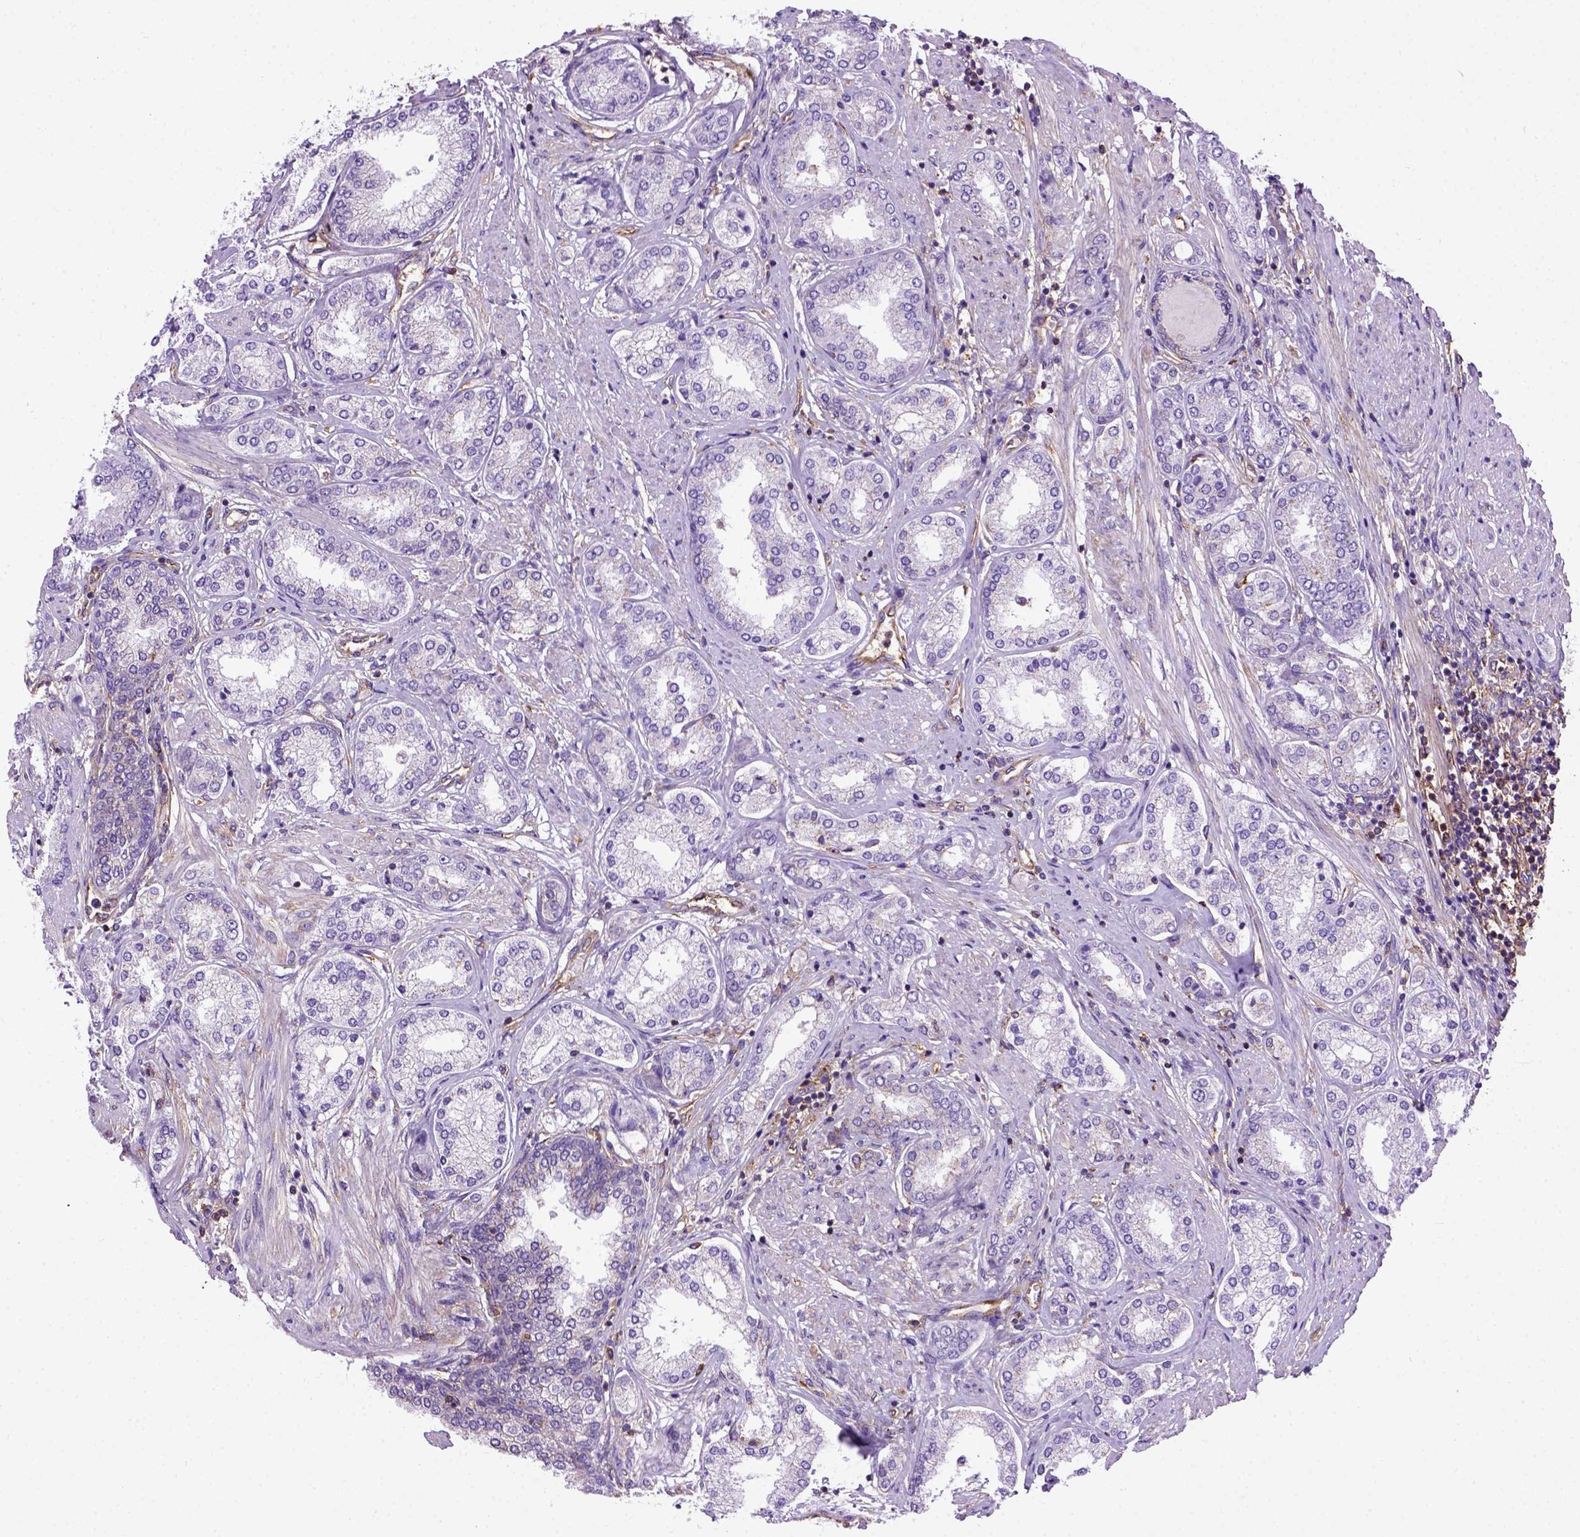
{"staining": {"intensity": "negative", "quantity": "none", "location": "none"}, "tissue": "prostate cancer", "cell_type": "Tumor cells", "image_type": "cancer", "snomed": [{"axis": "morphology", "description": "Adenocarcinoma, NOS"}, {"axis": "topography", "description": "Prostate"}], "caption": "The histopathology image displays no significant expression in tumor cells of prostate adenocarcinoma.", "gene": "MVP", "patient": {"sex": "male", "age": 63}}